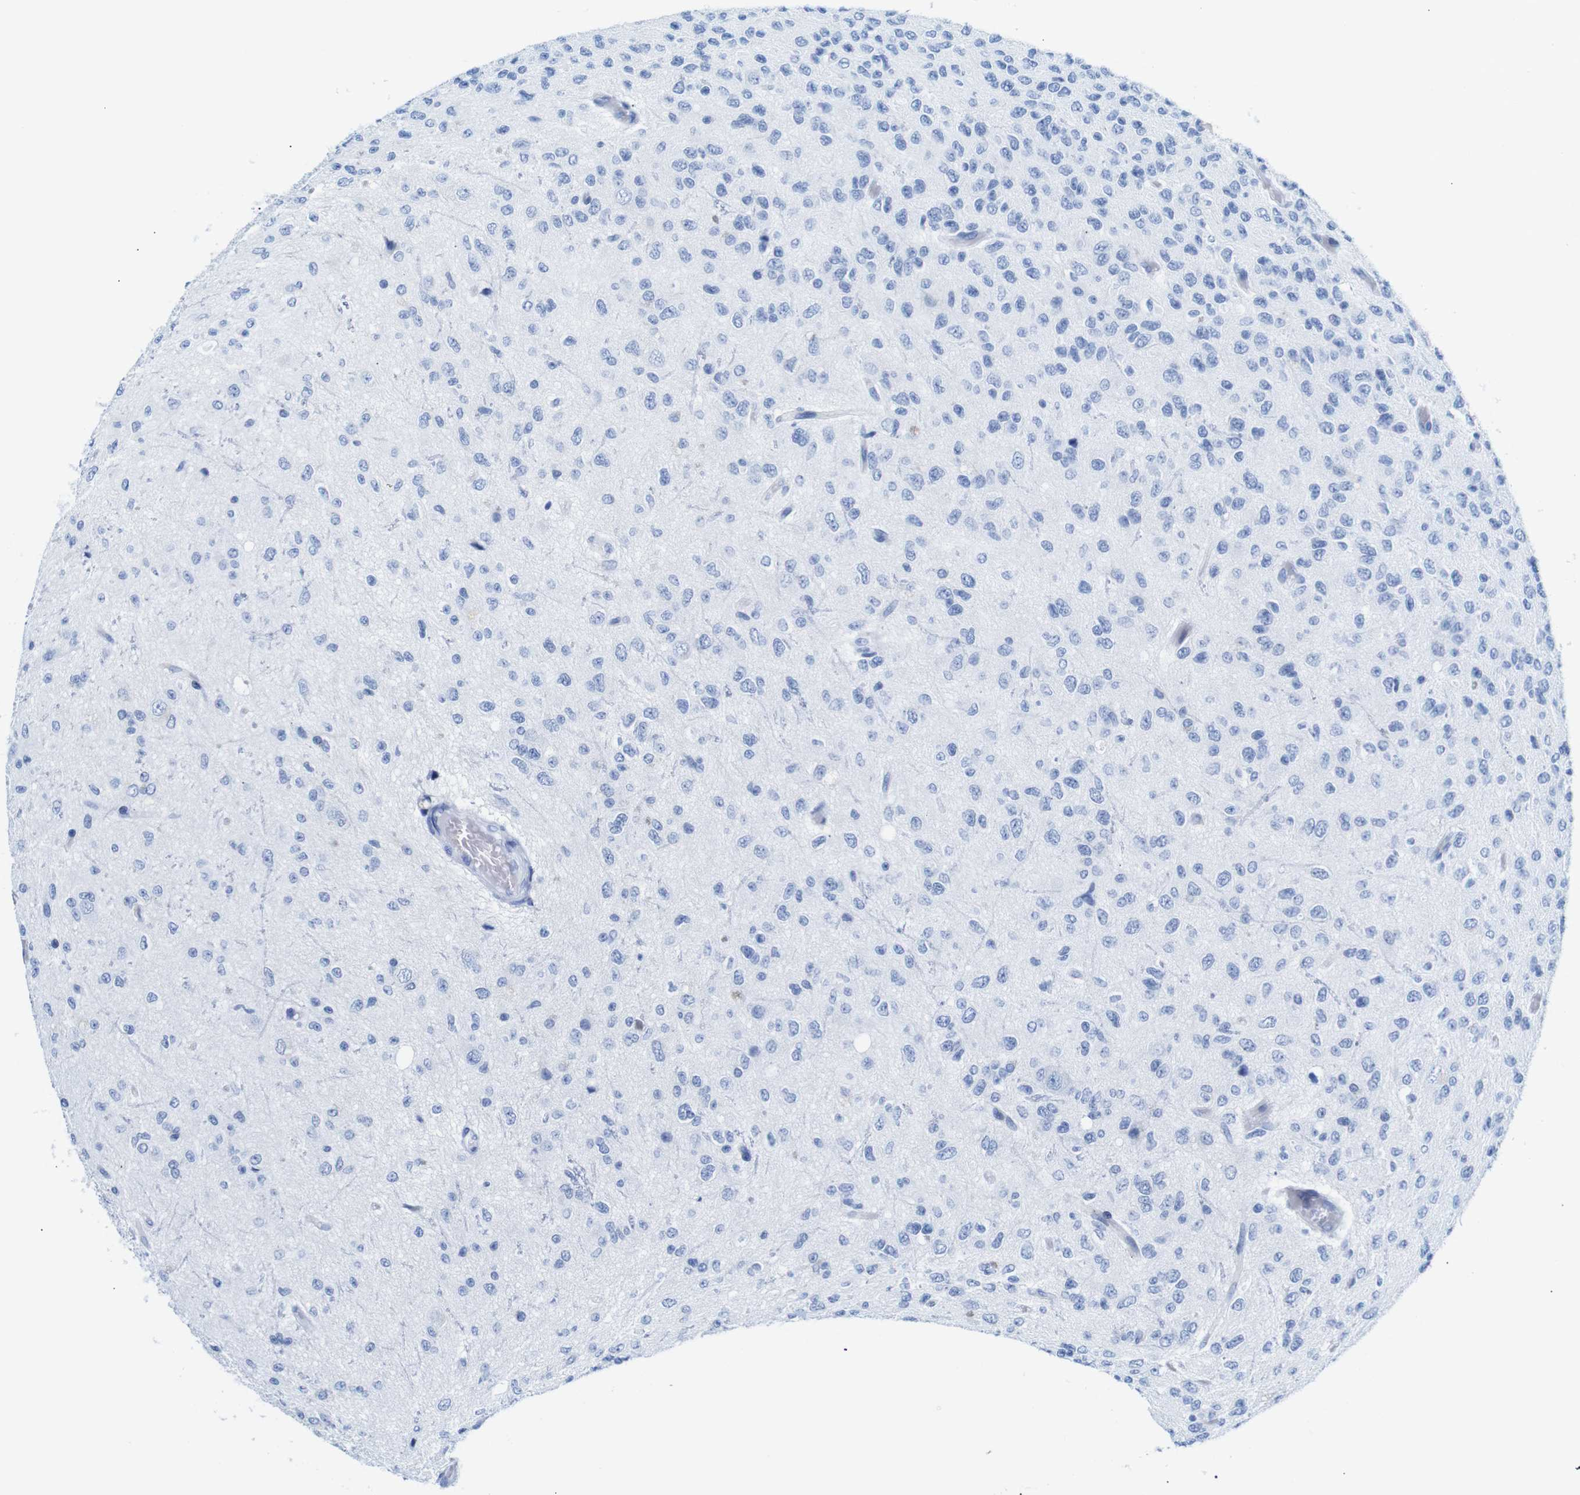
{"staining": {"intensity": "negative", "quantity": "none", "location": "none"}, "tissue": "glioma", "cell_type": "Tumor cells", "image_type": "cancer", "snomed": [{"axis": "morphology", "description": "Glioma, malignant, High grade"}, {"axis": "topography", "description": "pancreas cauda"}], "caption": "Glioma stained for a protein using IHC reveals no staining tumor cells.", "gene": "ERVMER34-1", "patient": {"sex": "male", "age": 60}}